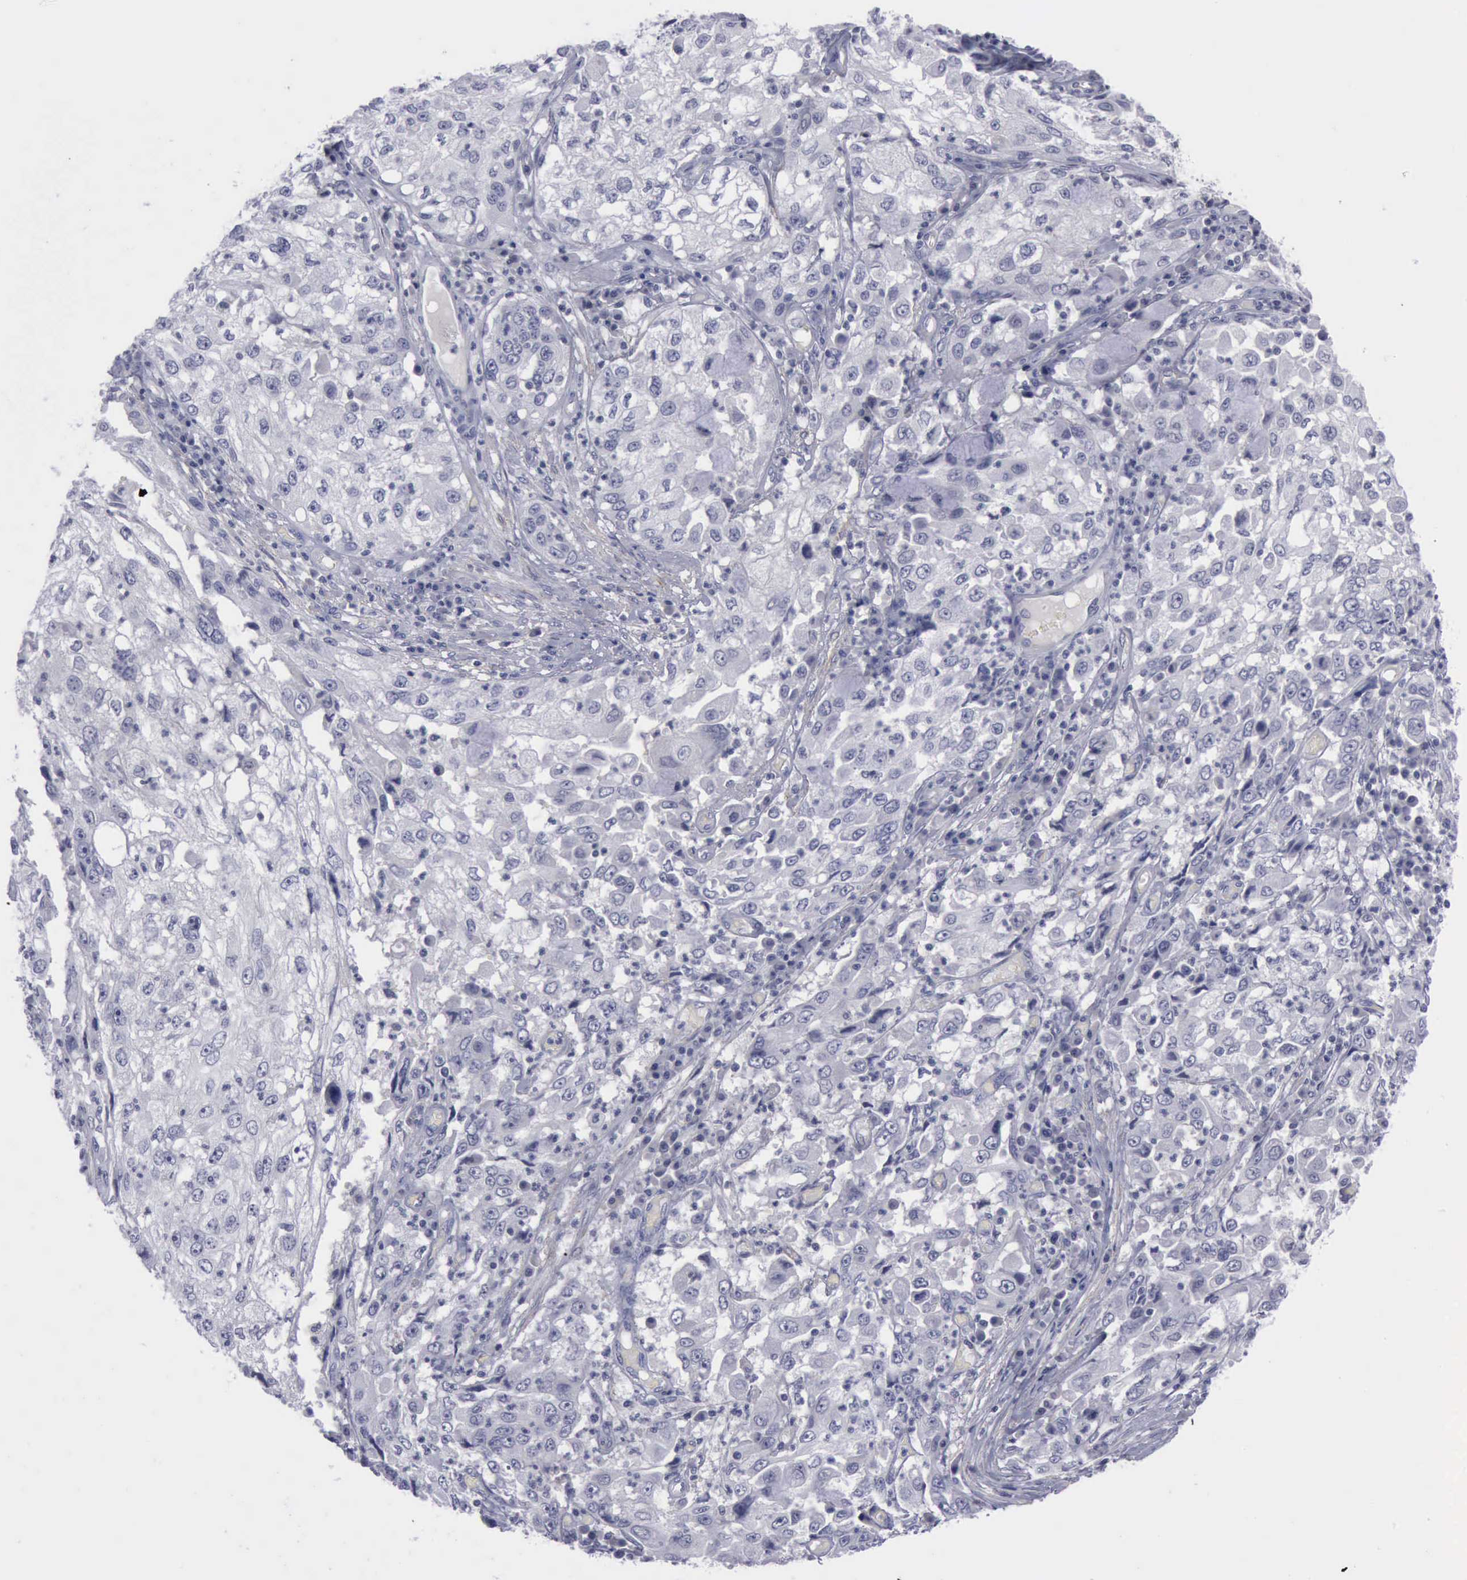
{"staining": {"intensity": "negative", "quantity": "none", "location": "none"}, "tissue": "cervical cancer", "cell_type": "Tumor cells", "image_type": "cancer", "snomed": [{"axis": "morphology", "description": "Squamous cell carcinoma, NOS"}, {"axis": "topography", "description": "Cervix"}], "caption": "A micrograph of human cervical cancer (squamous cell carcinoma) is negative for staining in tumor cells. Nuclei are stained in blue.", "gene": "CDH2", "patient": {"sex": "female", "age": 36}}